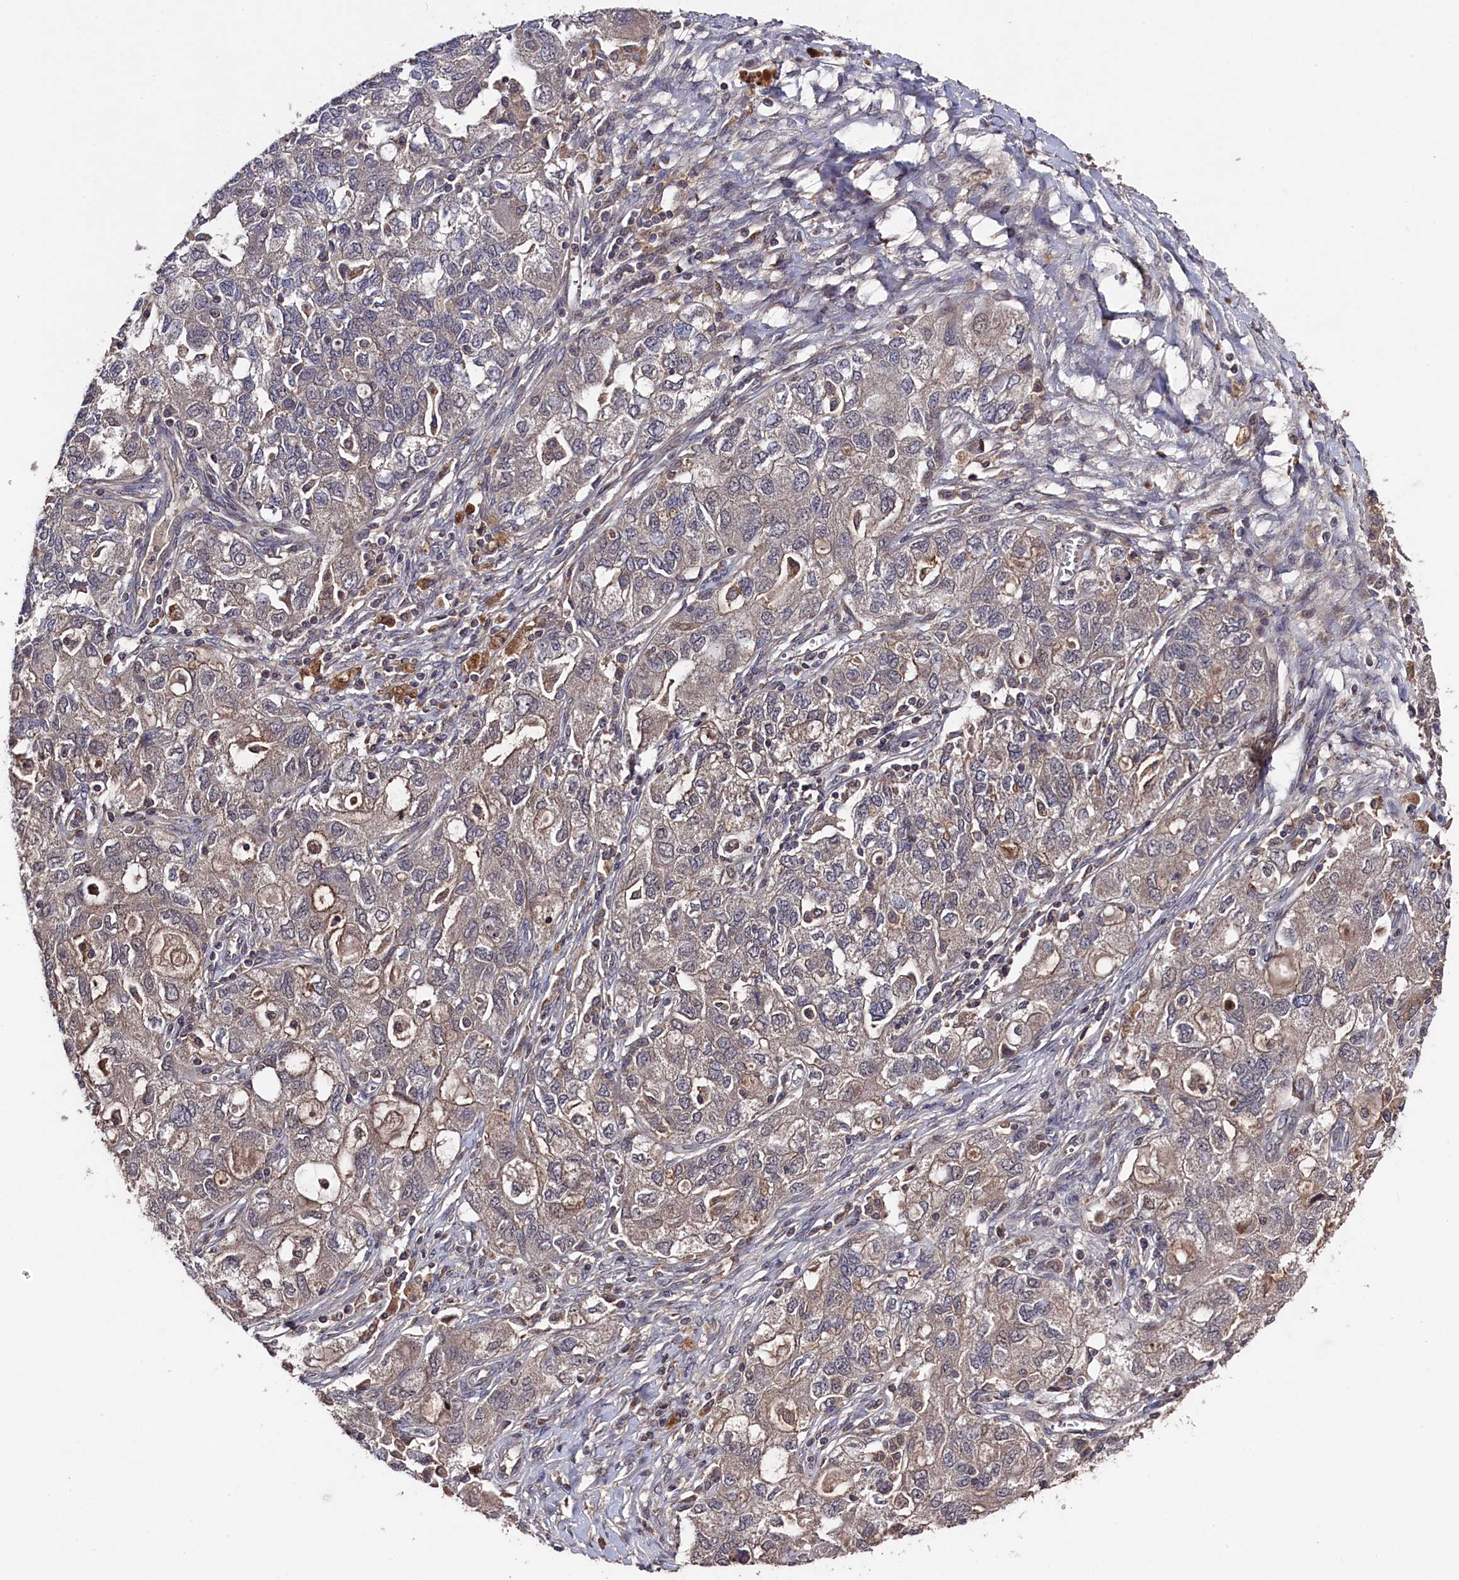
{"staining": {"intensity": "weak", "quantity": "25%-75%", "location": "cytoplasmic/membranous"}, "tissue": "ovarian cancer", "cell_type": "Tumor cells", "image_type": "cancer", "snomed": [{"axis": "morphology", "description": "Carcinoma, NOS"}, {"axis": "morphology", "description": "Cystadenocarcinoma, serous, NOS"}, {"axis": "topography", "description": "Ovary"}], "caption": "The image demonstrates staining of ovarian cancer (carcinoma), revealing weak cytoplasmic/membranous protein positivity (brown color) within tumor cells. The protein is stained brown, and the nuclei are stained in blue (DAB IHC with brightfield microscopy, high magnification).", "gene": "TMC5", "patient": {"sex": "female", "age": 69}}